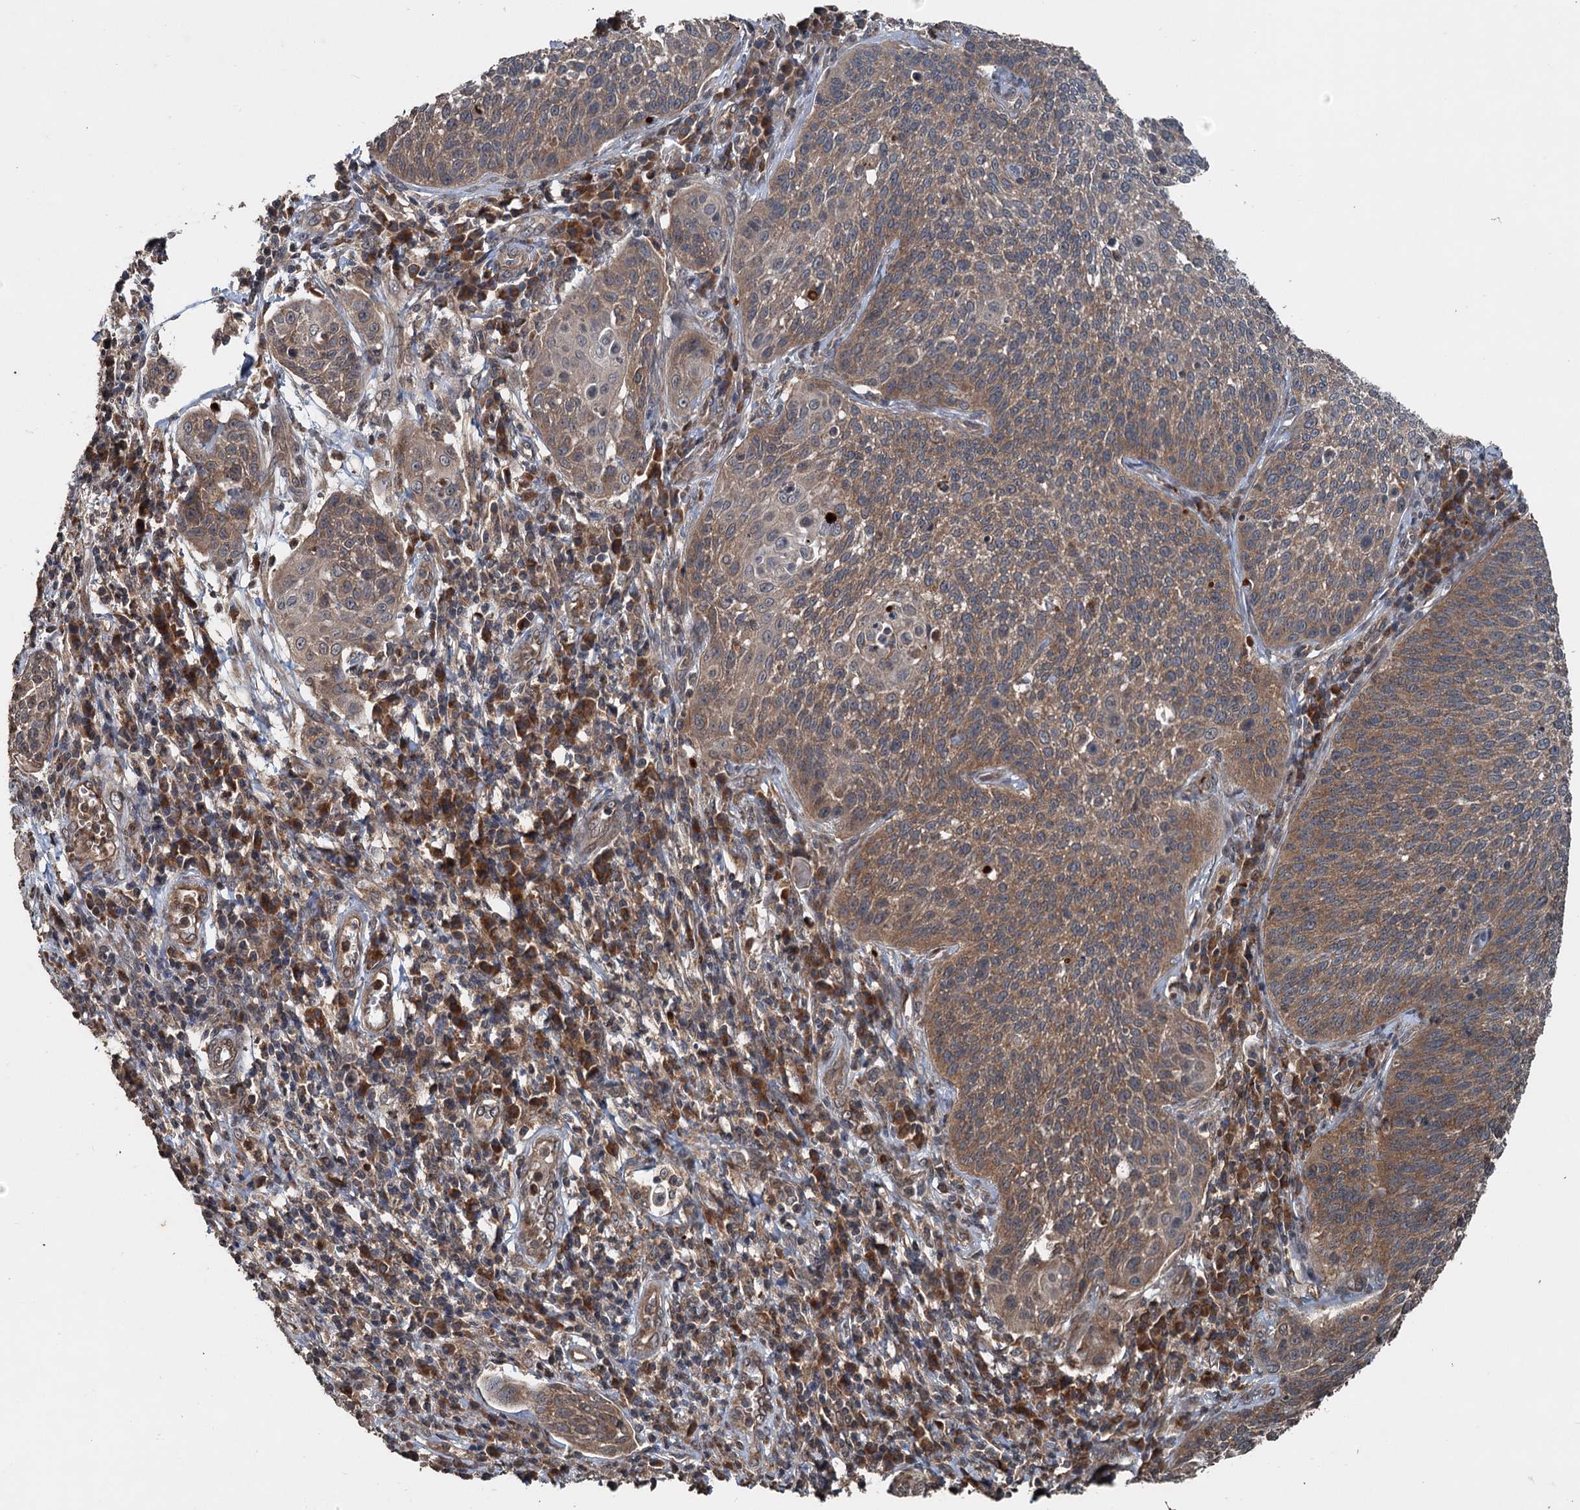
{"staining": {"intensity": "moderate", "quantity": ">75%", "location": "cytoplasmic/membranous"}, "tissue": "cervical cancer", "cell_type": "Tumor cells", "image_type": "cancer", "snomed": [{"axis": "morphology", "description": "Squamous cell carcinoma, NOS"}, {"axis": "topography", "description": "Cervix"}], "caption": "Immunohistochemistry of human squamous cell carcinoma (cervical) displays medium levels of moderate cytoplasmic/membranous expression in about >75% of tumor cells.", "gene": "N4BP2L2", "patient": {"sex": "female", "age": 34}}